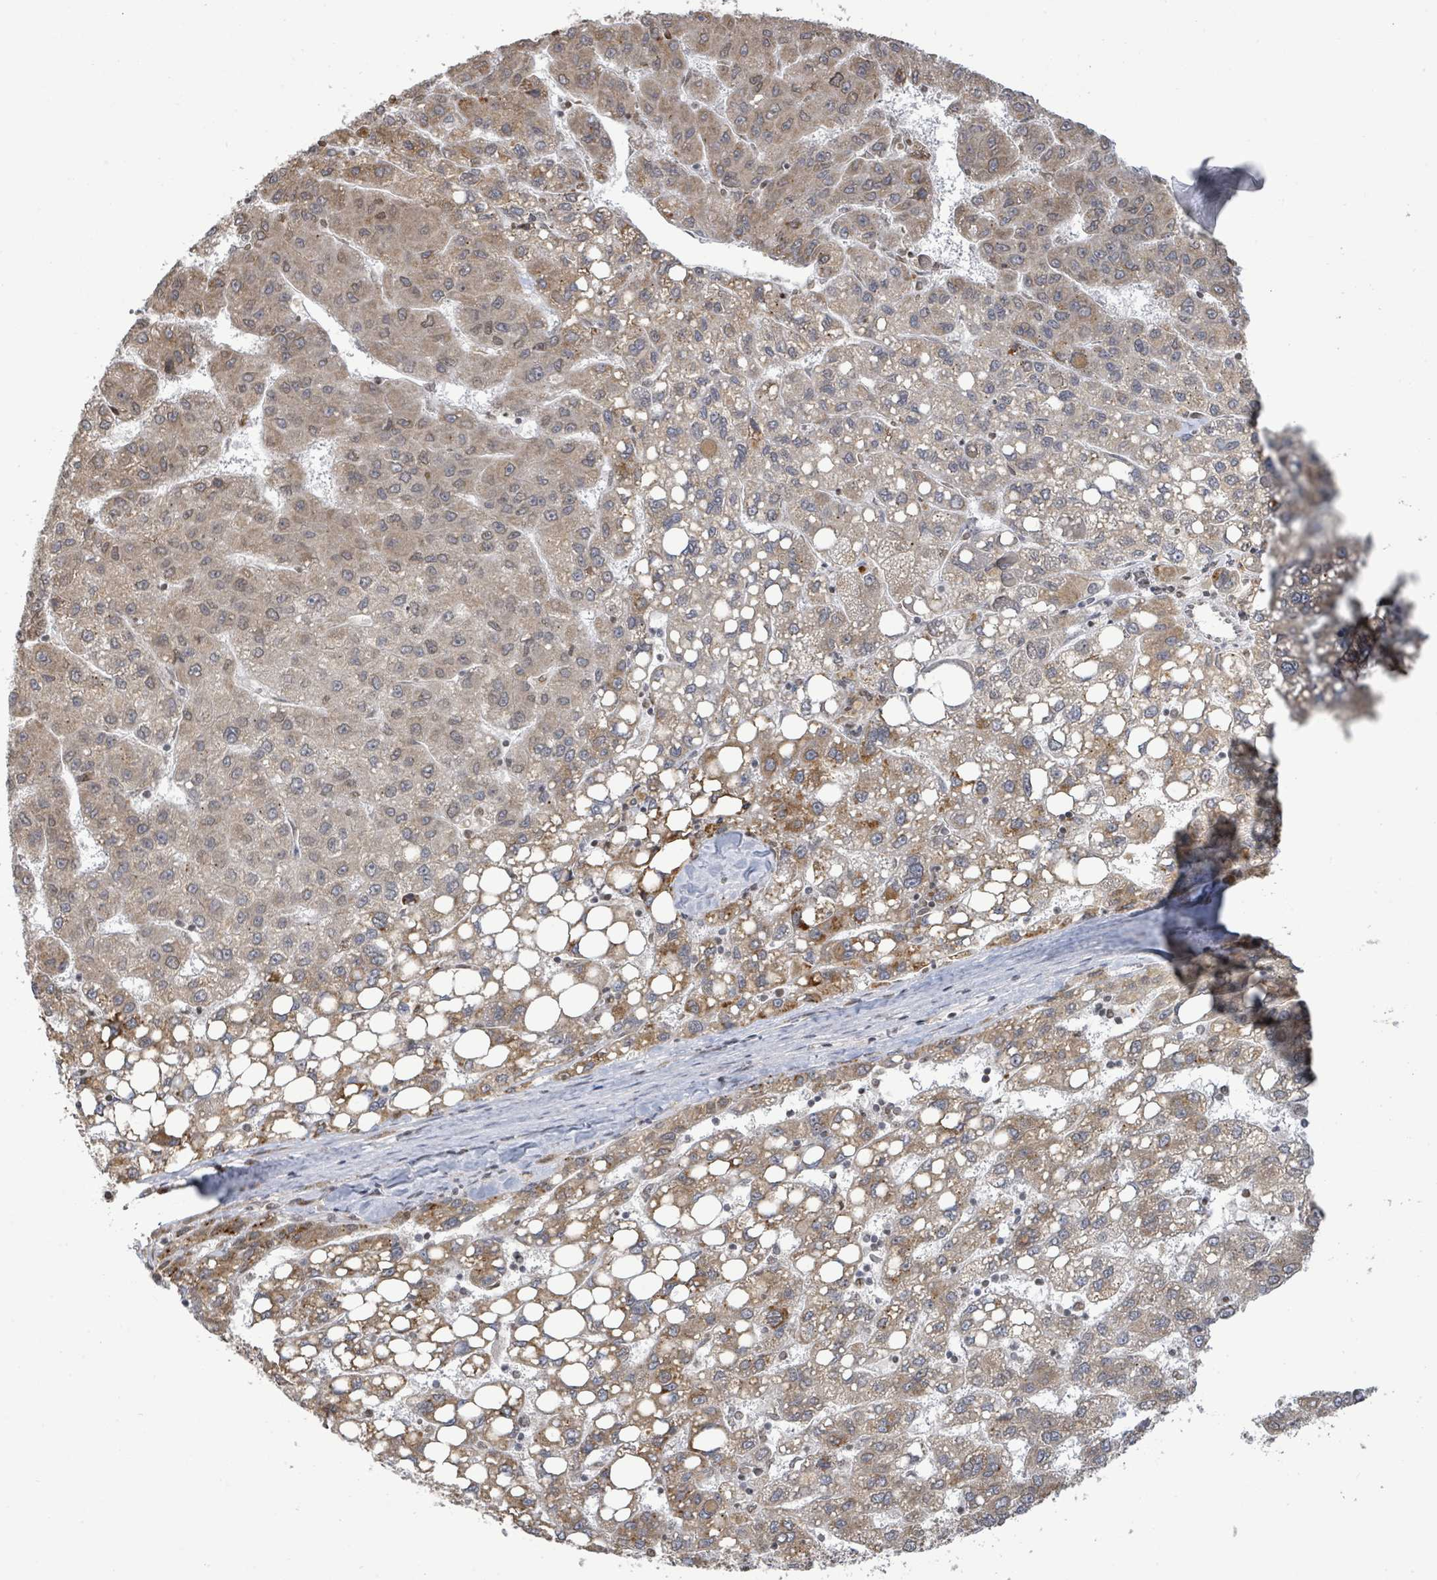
{"staining": {"intensity": "moderate", "quantity": ">75%", "location": "cytoplasmic/membranous,nuclear"}, "tissue": "liver cancer", "cell_type": "Tumor cells", "image_type": "cancer", "snomed": [{"axis": "morphology", "description": "Carcinoma, Hepatocellular, NOS"}, {"axis": "topography", "description": "Liver"}], "caption": "Liver cancer tissue exhibits moderate cytoplasmic/membranous and nuclear staining in approximately >75% of tumor cells The protein of interest is shown in brown color, while the nuclei are stained blue.", "gene": "SBF2", "patient": {"sex": "female", "age": 82}}